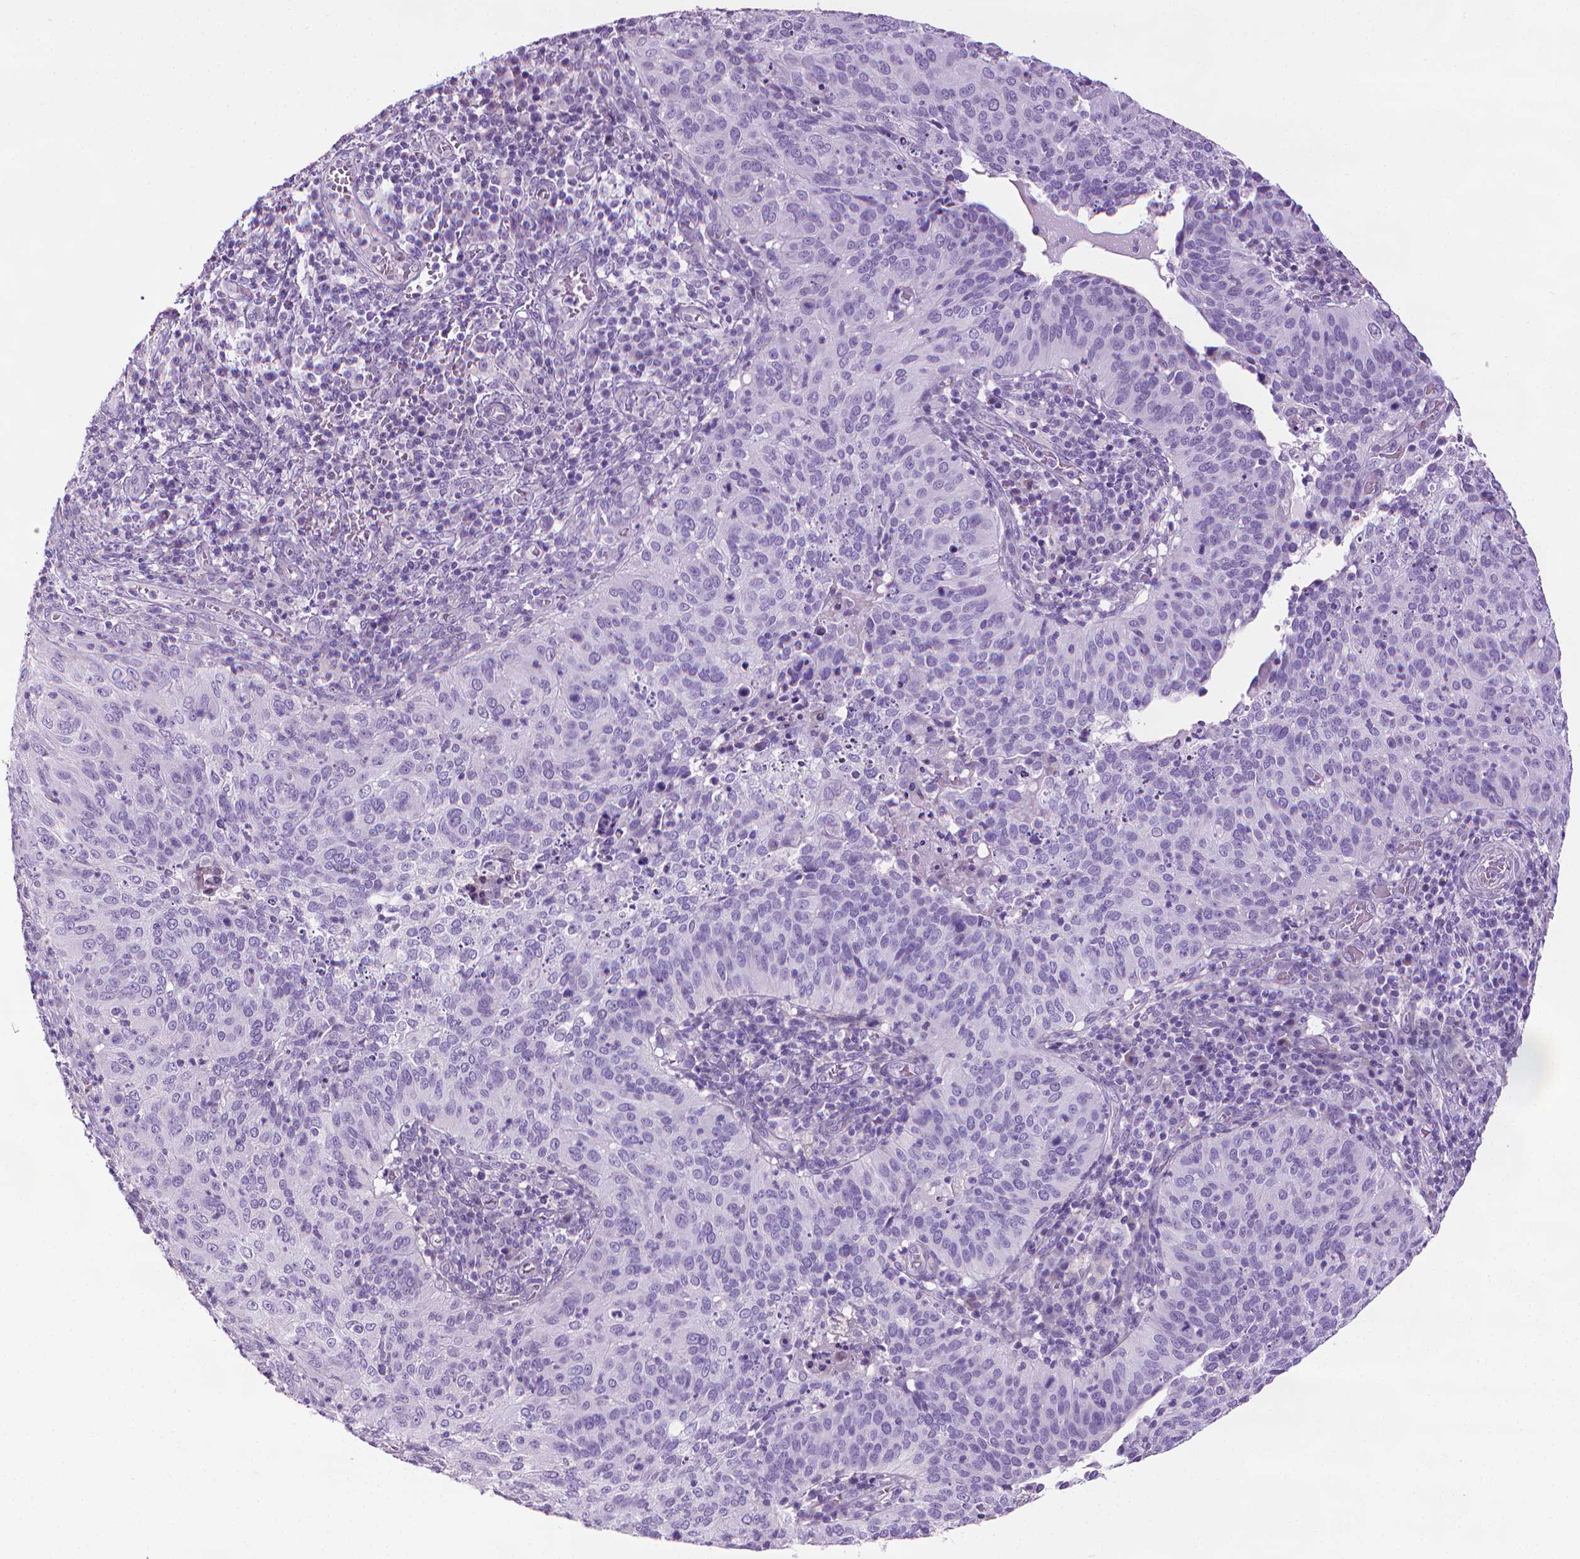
{"staining": {"intensity": "negative", "quantity": "none", "location": "none"}, "tissue": "cervical cancer", "cell_type": "Tumor cells", "image_type": "cancer", "snomed": [{"axis": "morphology", "description": "Squamous cell carcinoma, NOS"}, {"axis": "topography", "description": "Cervix"}], "caption": "DAB immunohistochemical staining of human cervical squamous cell carcinoma displays no significant staining in tumor cells.", "gene": "DNAI7", "patient": {"sex": "female", "age": 39}}